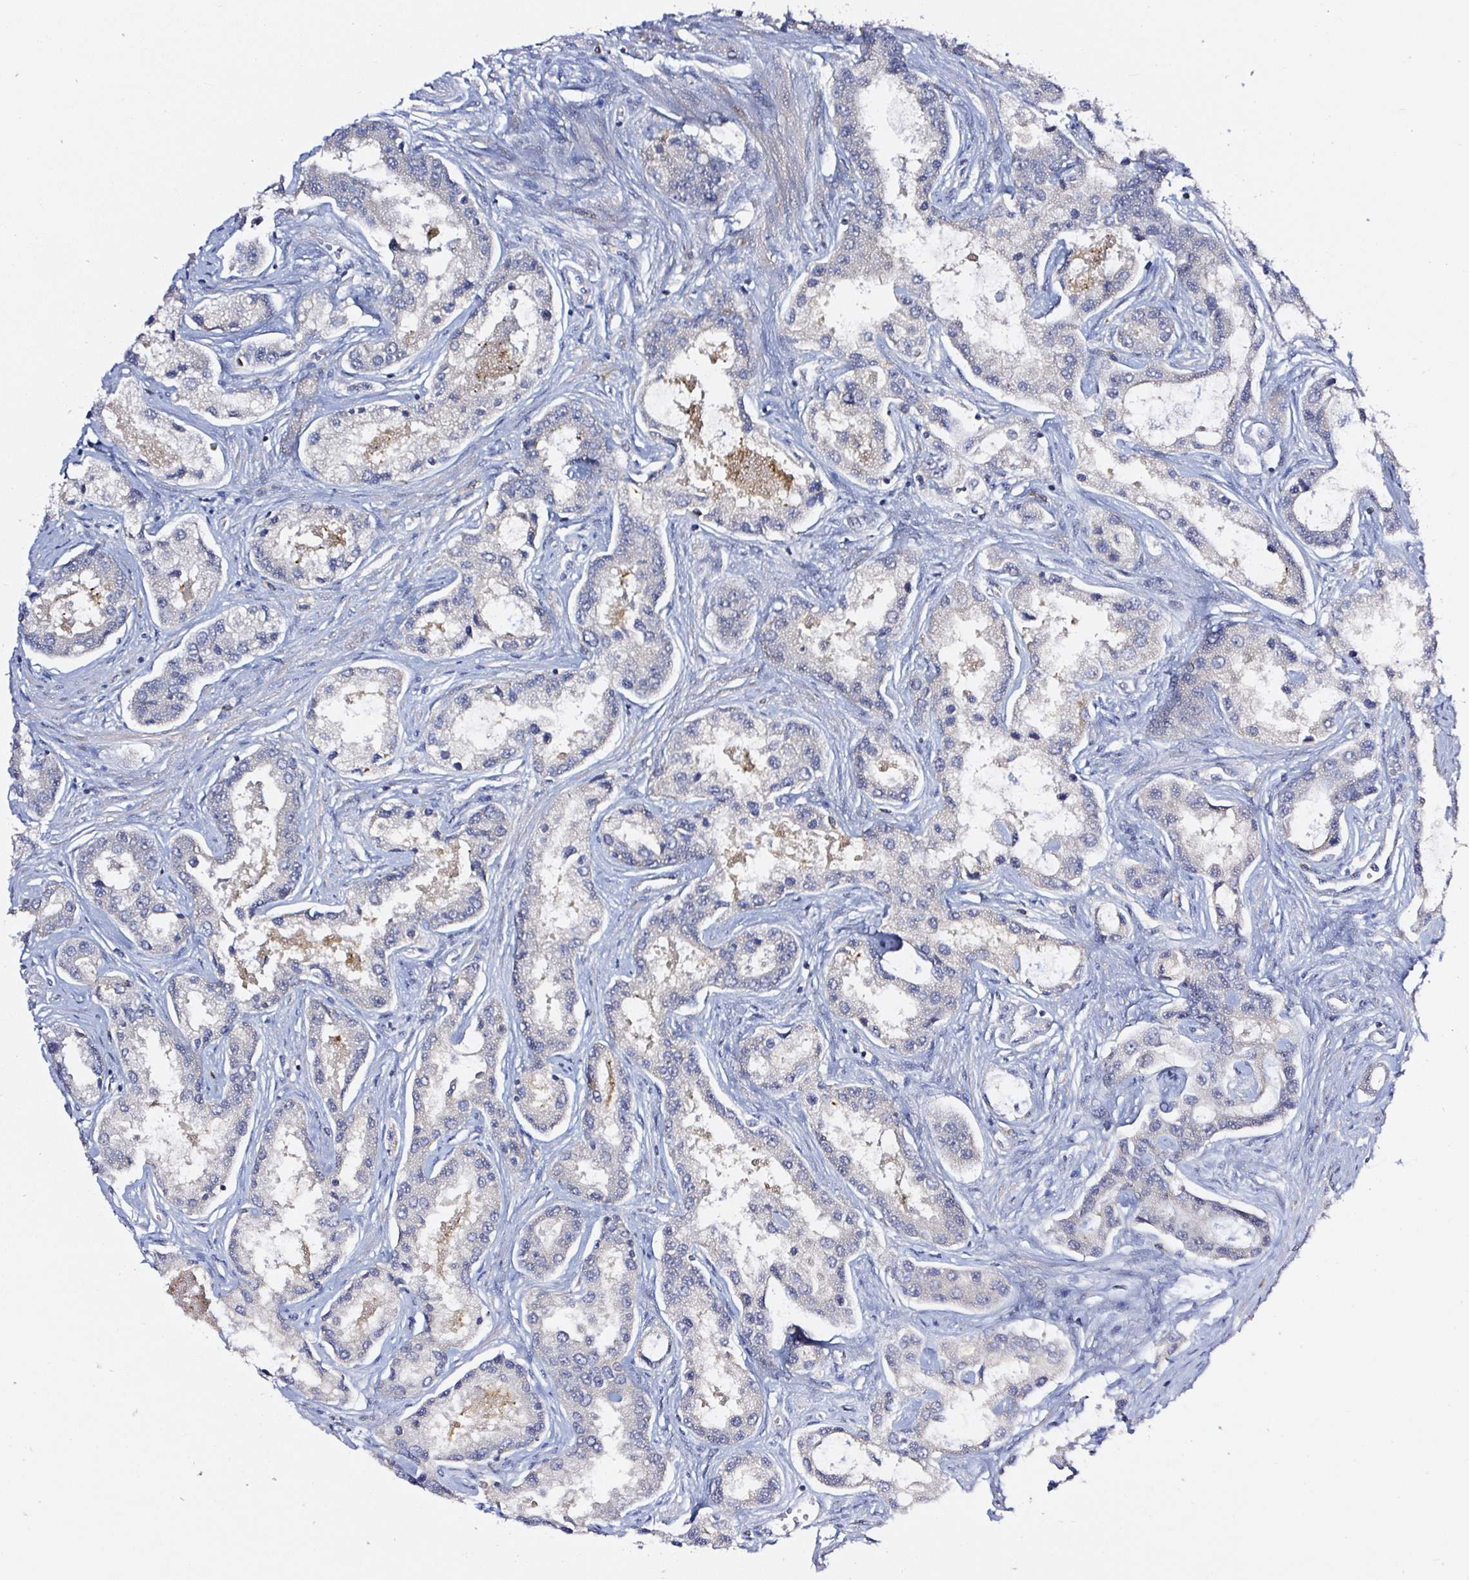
{"staining": {"intensity": "negative", "quantity": "none", "location": "none"}, "tissue": "prostate cancer", "cell_type": "Tumor cells", "image_type": "cancer", "snomed": [{"axis": "morphology", "description": "Adenocarcinoma, Low grade"}, {"axis": "topography", "description": "Prostate"}], "caption": "An image of adenocarcinoma (low-grade) (prostate) stained for a protein reveals no brown staining in tumor cells.", "gene": "PRKAA2", "patient": {"sex": "male", "age": 68}}